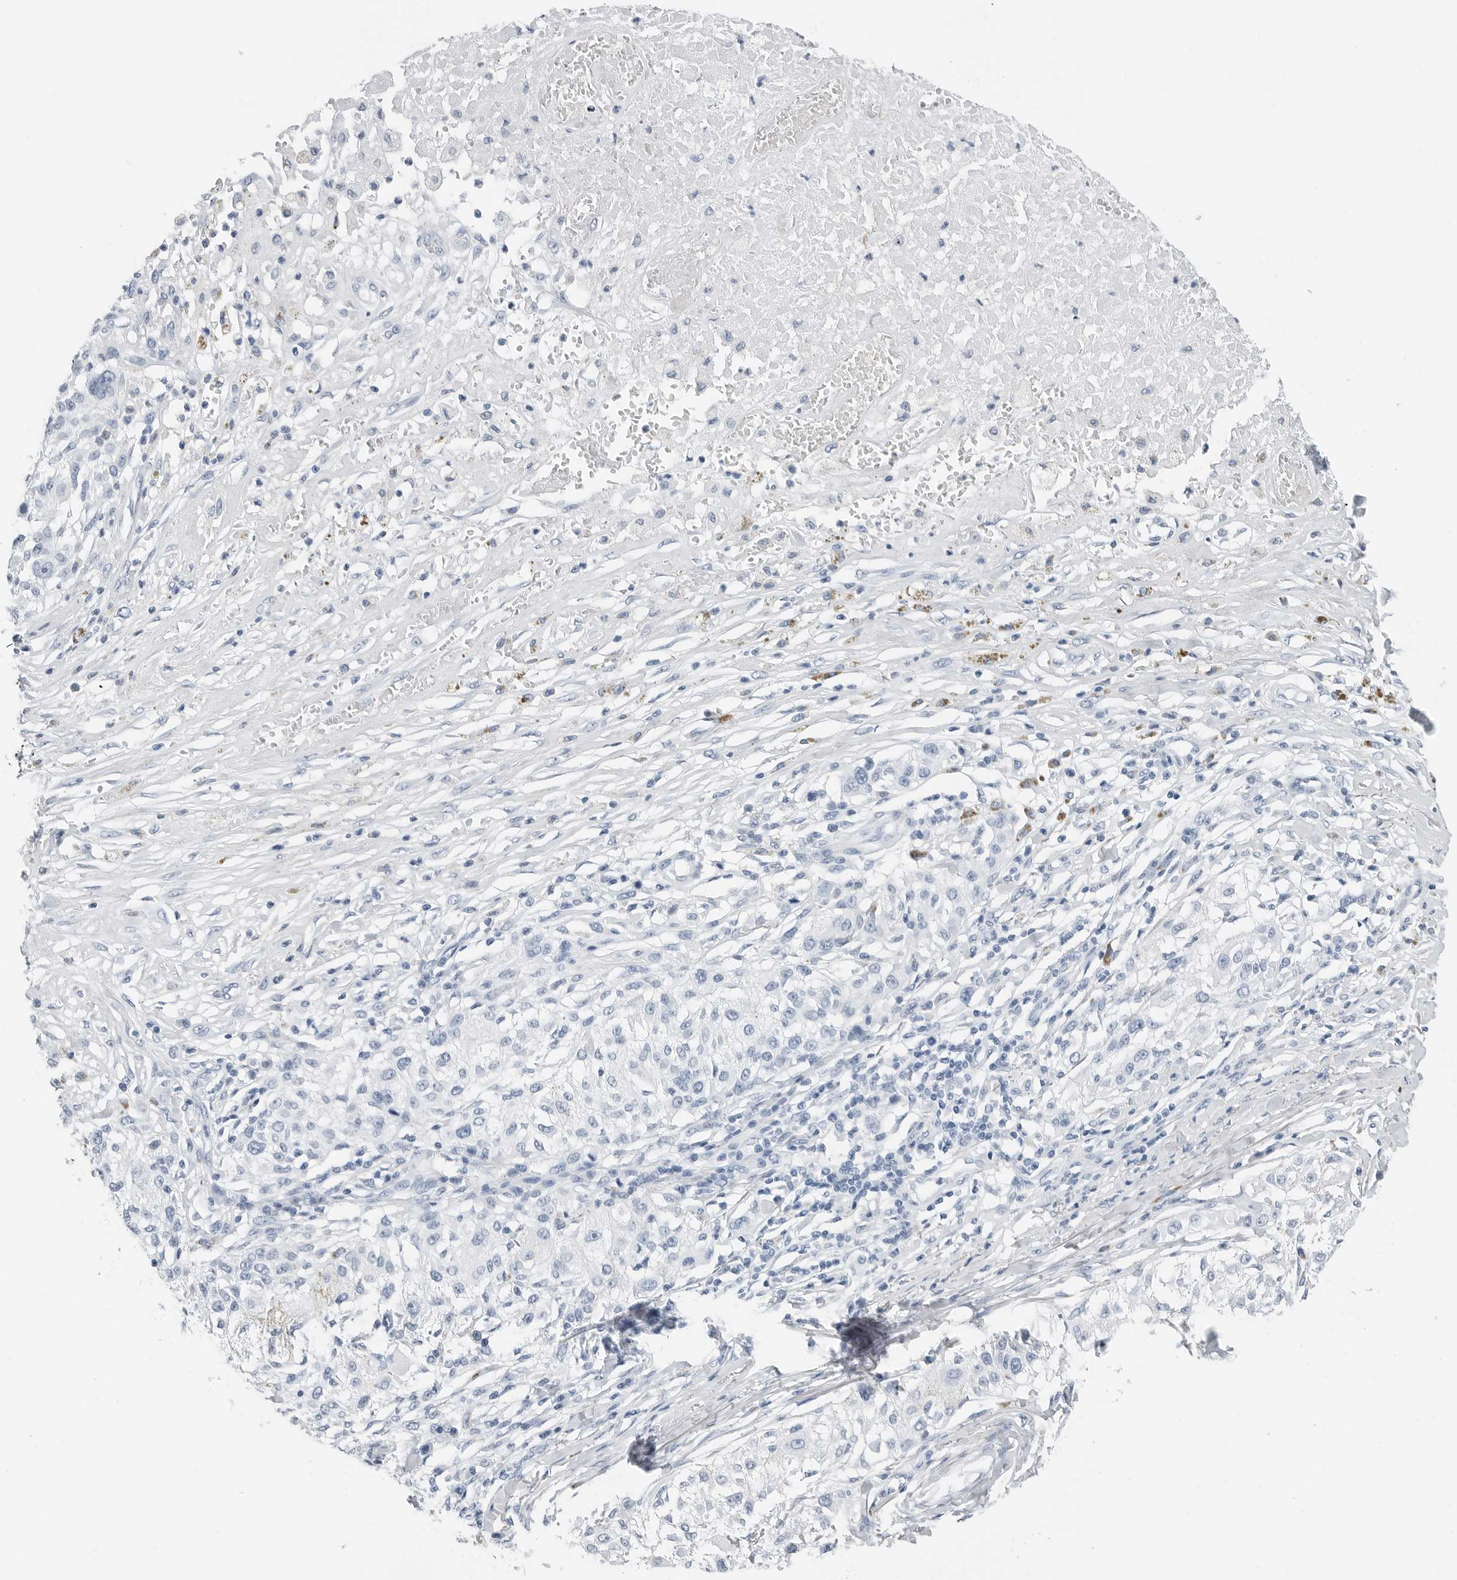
{"staining": {"intensity": "negative", "quantity": "none", "location": "none"}, "tissue": "melanoma", "cell_type": "Tumor cells", "image_type": "cancer", "snomed": [{"axis": "morphology", "description": "Necrosis, NOS"}, {"axis": "morphology", "description": "Malignant melanoma, NOS"}, {"axis": "topography", "description": "Skin"}], "caption": "Immunohistochemistry photomicrograph of neoplastic tissue: human malignant melanoma stained with DAB (3,3'-diaminobenzidine) reveals no significant protein positivity in tumor cells.", "gene": "SLPI", "patient": {"sex": "female", "age": 87}}